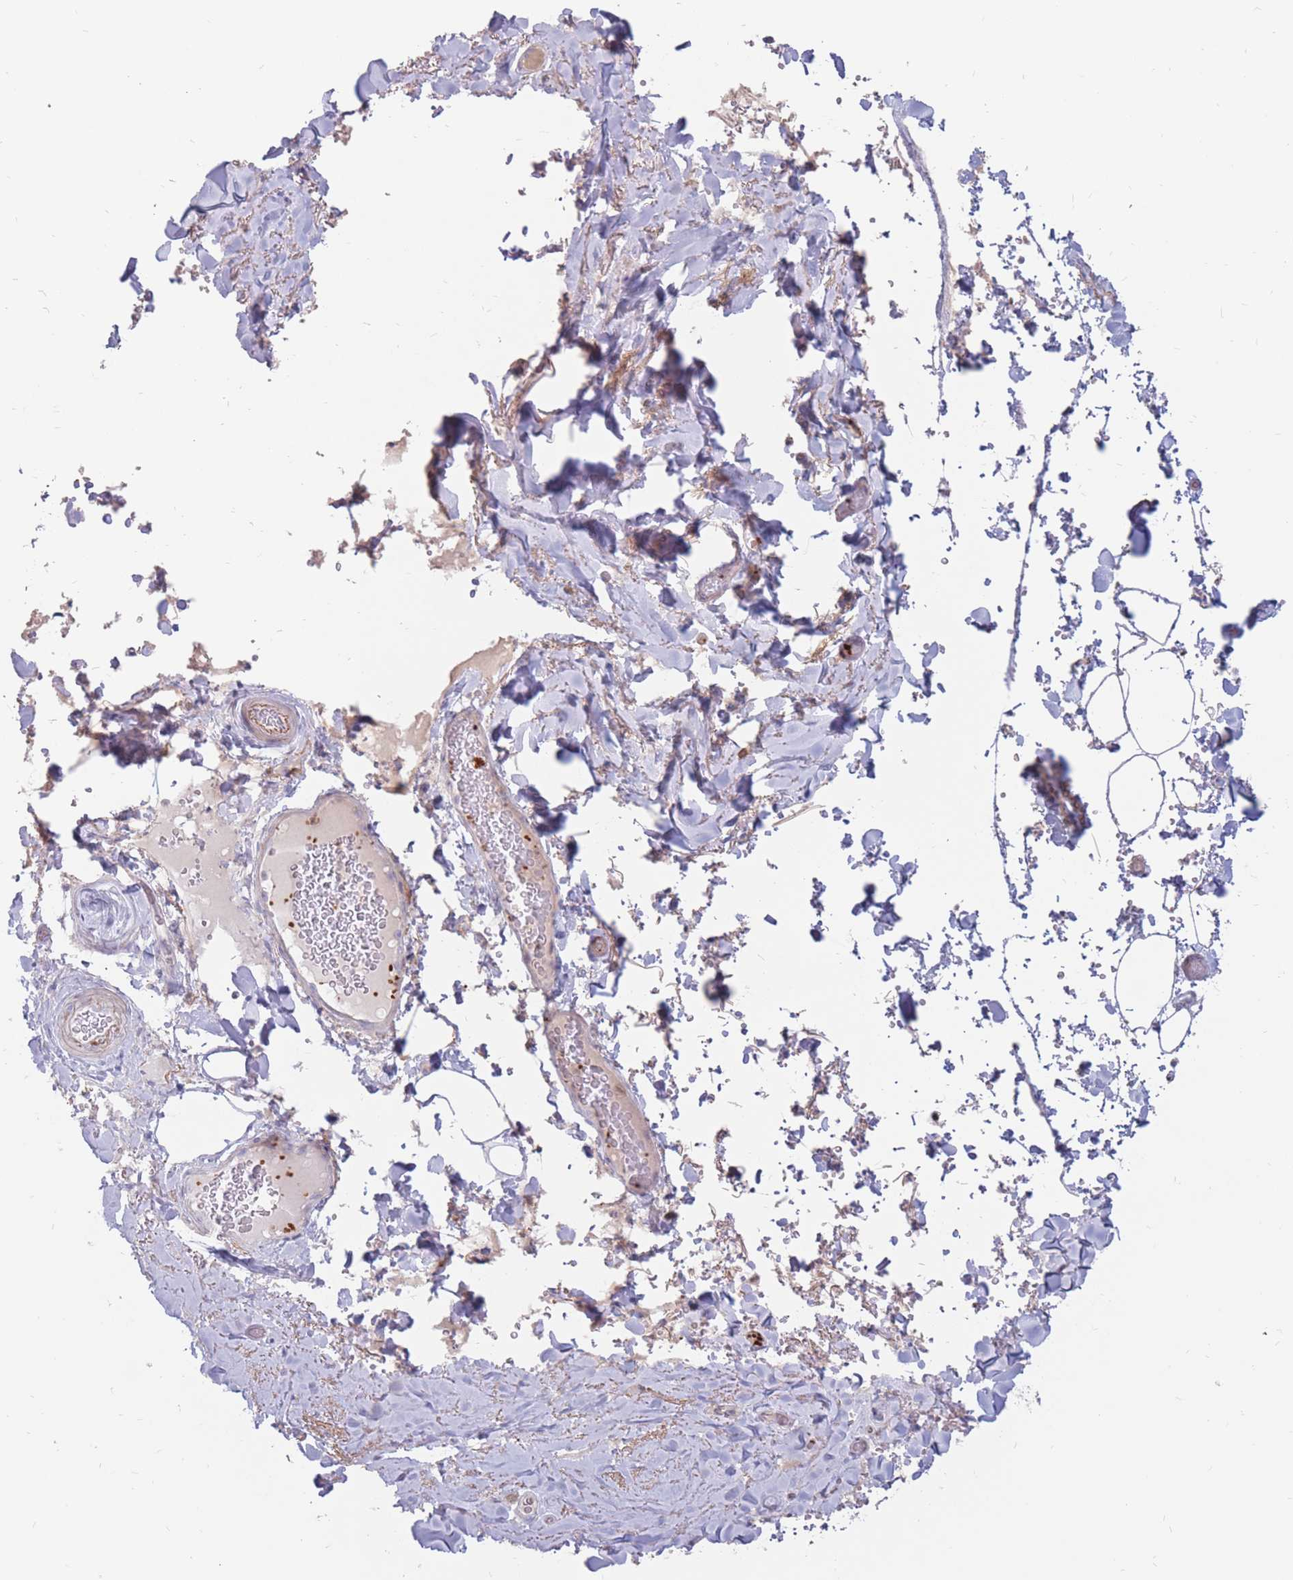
{"staining": {"intensity": "negative", "quantity": "none", "location": "none"}, "tissue": "adipose tissue", "cell_type": "Adipocytes", "image_type": "normal", "snomed": [{"axis": "morphology", "description": "Normal tissue, NOS"}, {"axis": "topography", "description": "Rectum"}, {"axis": "topography", "description": "Peripheral nerve tissue"}], "caption": "Immunohistochemical staining of normal human adipose tissue reveals no significant expression in adipocytes.", "gene": "PTGDR", "patient": {"sex": "female", "age": 69}}